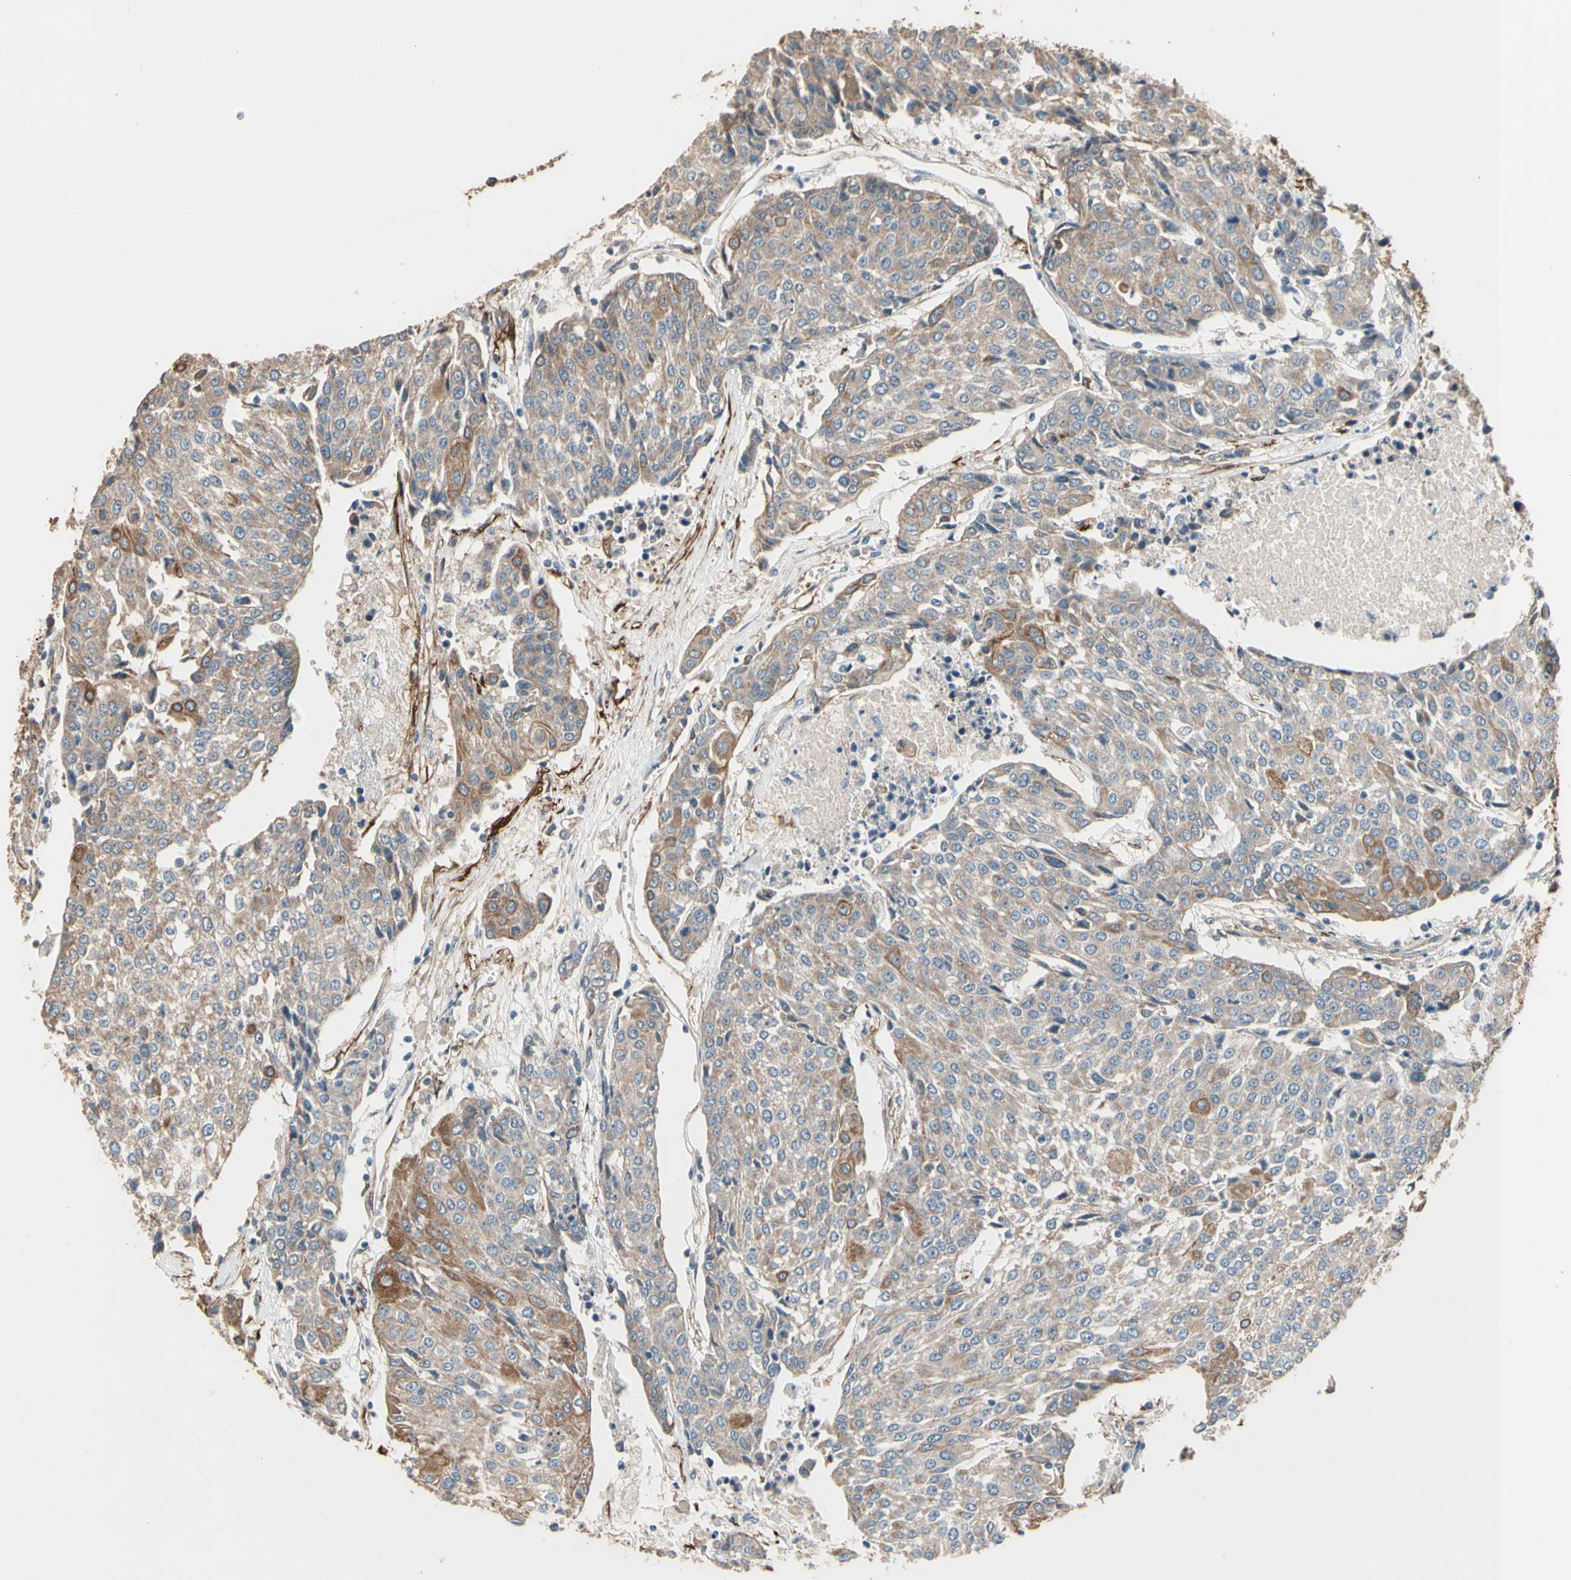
{"staining": {"intensity": "moderate", "quantity": ">75%", "location": "cytoplasmic/membranous"}, "tissue": "urothelial cancer", "cell_type": "Tumor cells", "image_type": "cancer", "snomed": [{"axis": "morphology", "description": "Urothelial carcinoma, High grade"}, {"axis": "topography", "description": "Urinary bladder"}], "caption": "High-magnification brightfield microscopy of urothelial cancer stained with DAB (brown) and counterstained with hematoxylin (blue). tumor cells exhibit moderate cytoplasmic/membranous positivity is appreciated in approximately>75% of cells.", "gene": "SUSD2", "patient": {"sex": "female", "age": 85}}